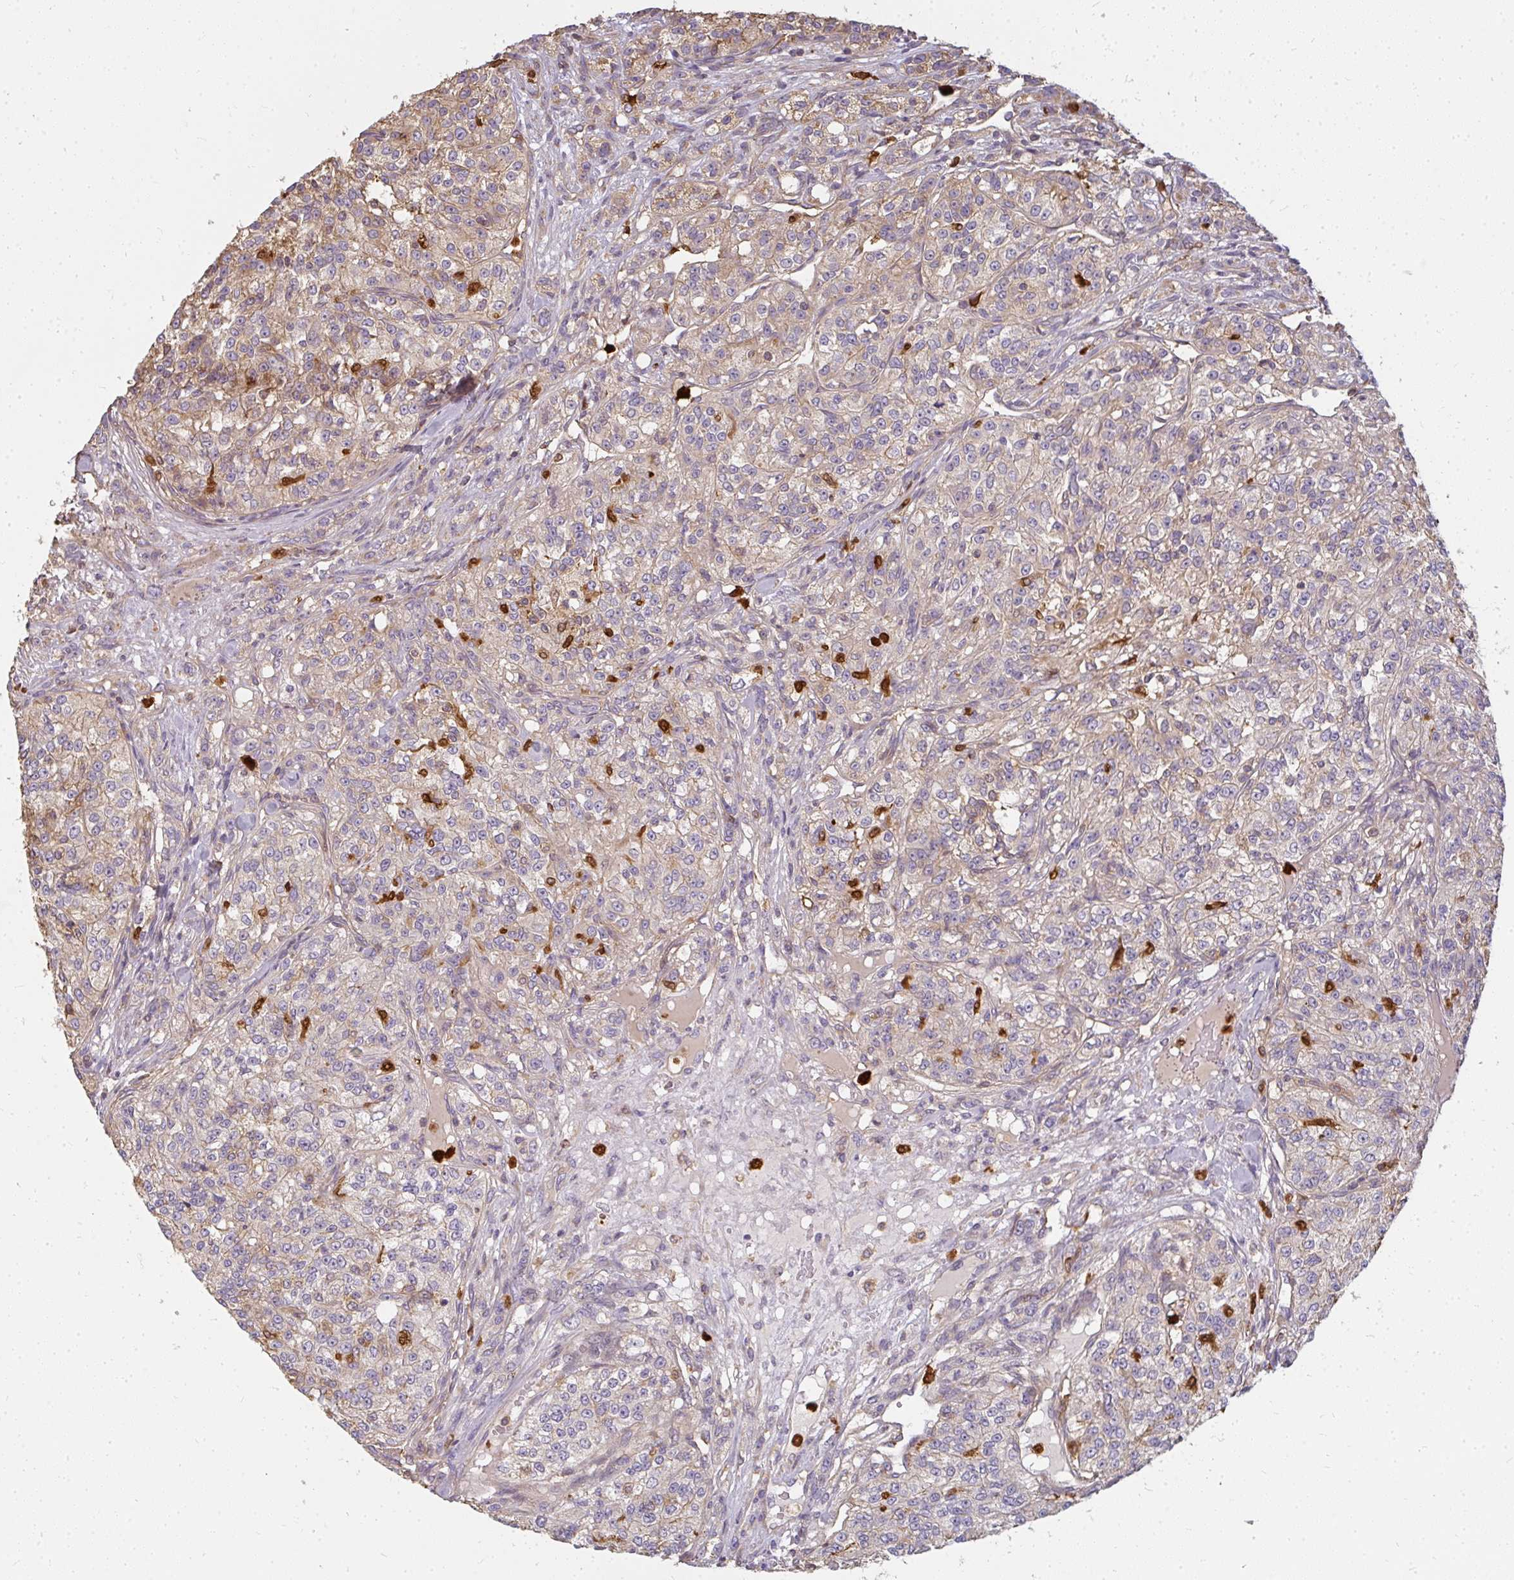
{"staining": {"intensity": "weak", "quantity": "25%-75%", "location": "cytoplasmic/membranous"}, "tissue": "renal cancer", "cell_type": "Tumor cells", "image_type": "cancer", "snomed": [{"axis": "morphology", "description": "Adenocarcinoma, NOS"}, {"axis": "topography", "description": "Kidney"}], "caption": "A micrograph of human adenocarcinoma (renal) stained for a protein reveals weak cytoplasmic/membranous brown staining in tumor cells.", "gene": "CNTRL", "patient": {"sex": "female", "age": 63}}